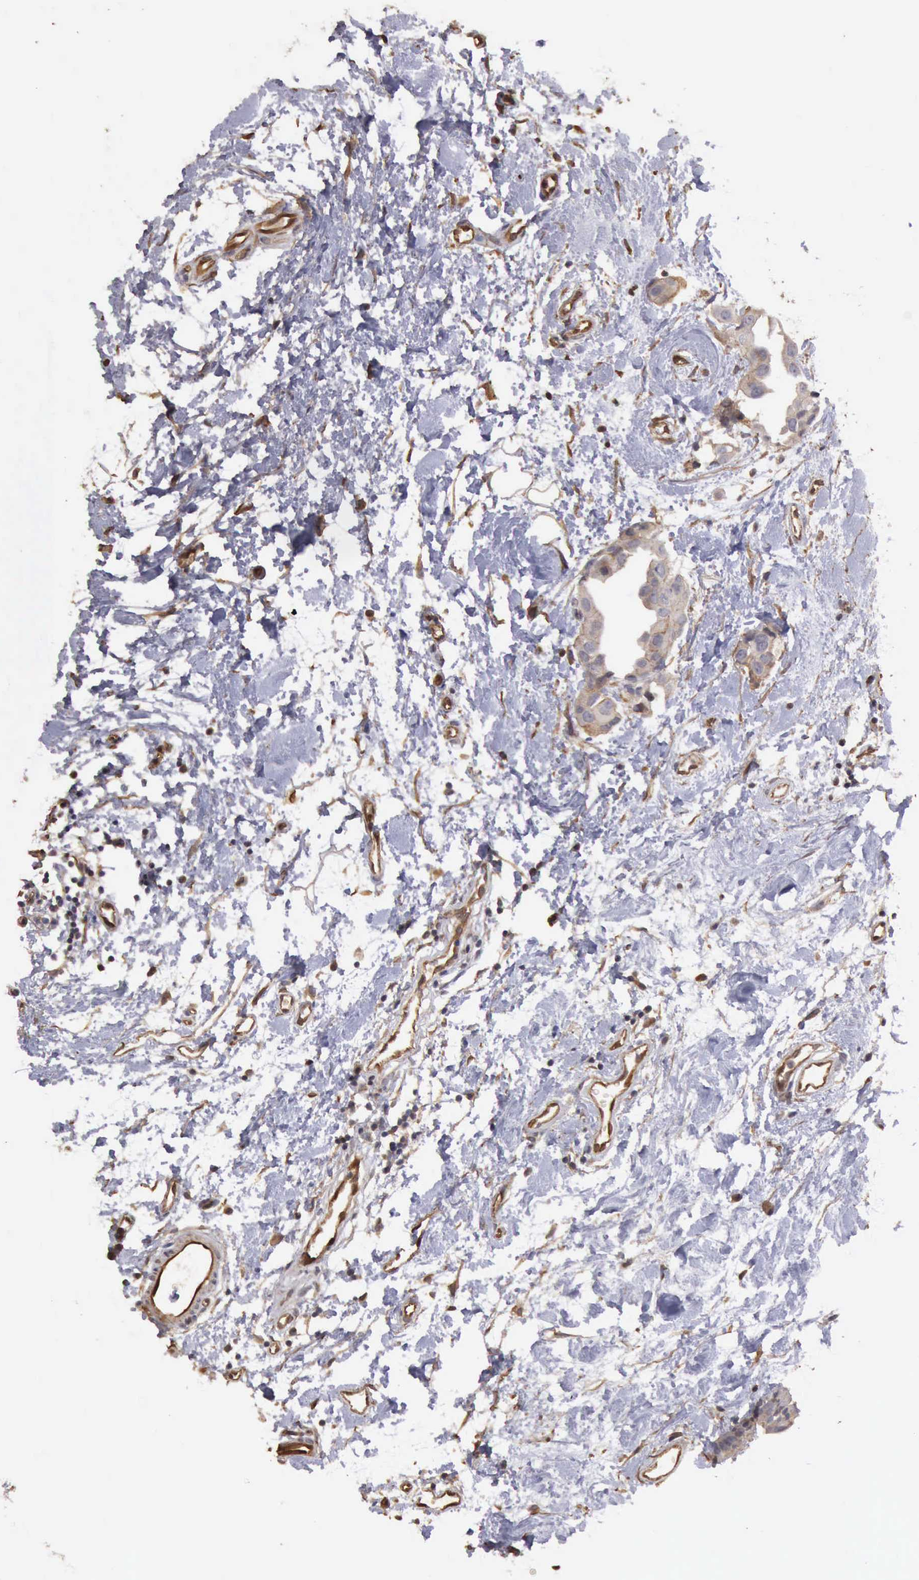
{"staining": {"intensity": "negative", "quantity": "none", "location": "none"}, "tissue": "breast cancer", "cell_type": "Tumor cells", "image_type": "cancer", "snomed": [{"axis": "morphology", "description": "Duct carcinoma"}, {"axis": "topography", "description": "Breast"}], "caption": "Immunohistochemistry (IHC) photomicrograph of neoplastic tissue: breast cancer stained with DAB demonstrates no significant protein expression in tumor cells.", "gene": "BMX", "patient": {"sex": "female", "age": 40}}